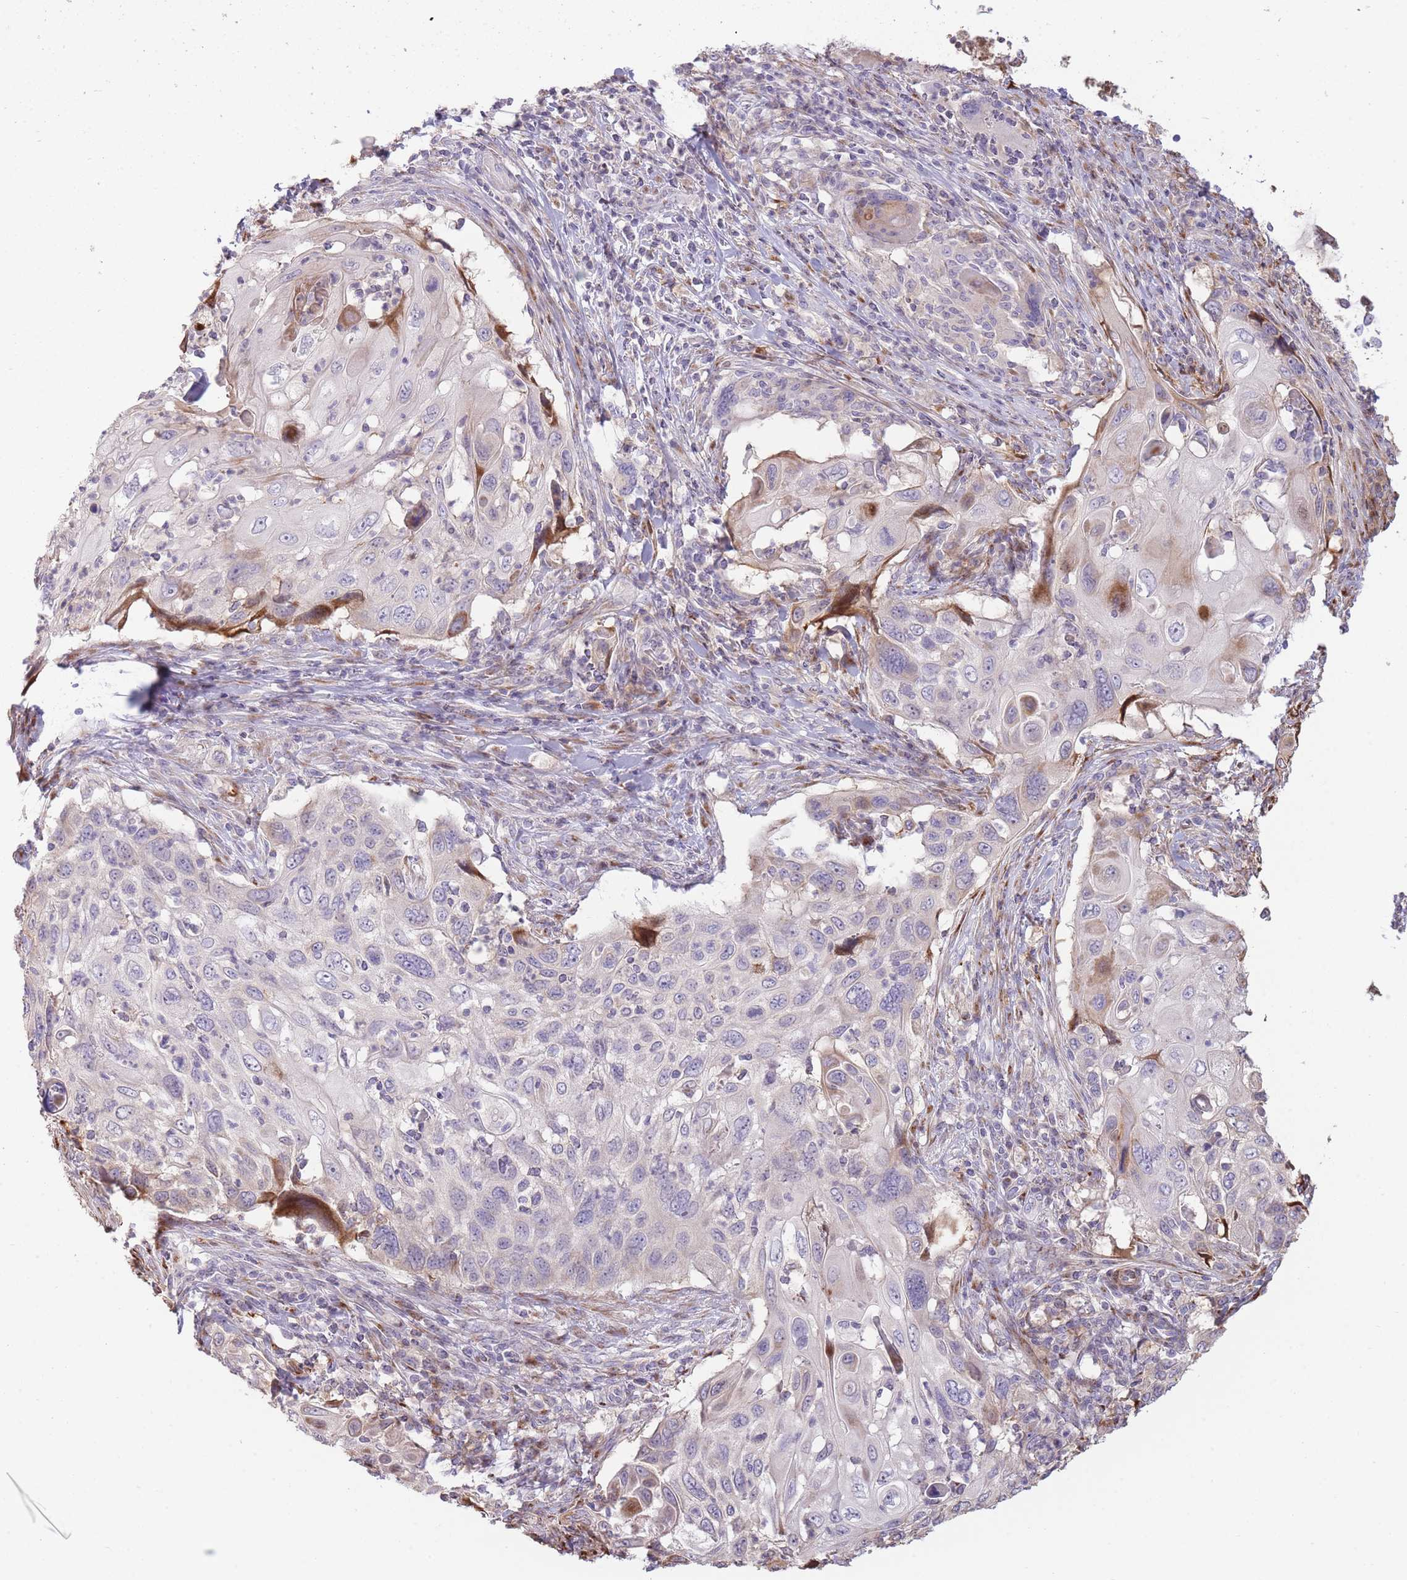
{"staining": {"intensity": "negative", "quantity": "none", "location": "none"}, "tissue": "cervical cancer", "cell_type": "Tumor cells", "image_type": "cancer", "snomed": [{"axis": "morphology", "description": "Squamous cell carcinoma, NOS"}, {"axis": "topography", "description": "Cervix"}], "caption": "There is no significant expression in tumor cells of cervical cancer.", "gene": "PPP3R2", "patient": {"sex": "female", "age": 70}}